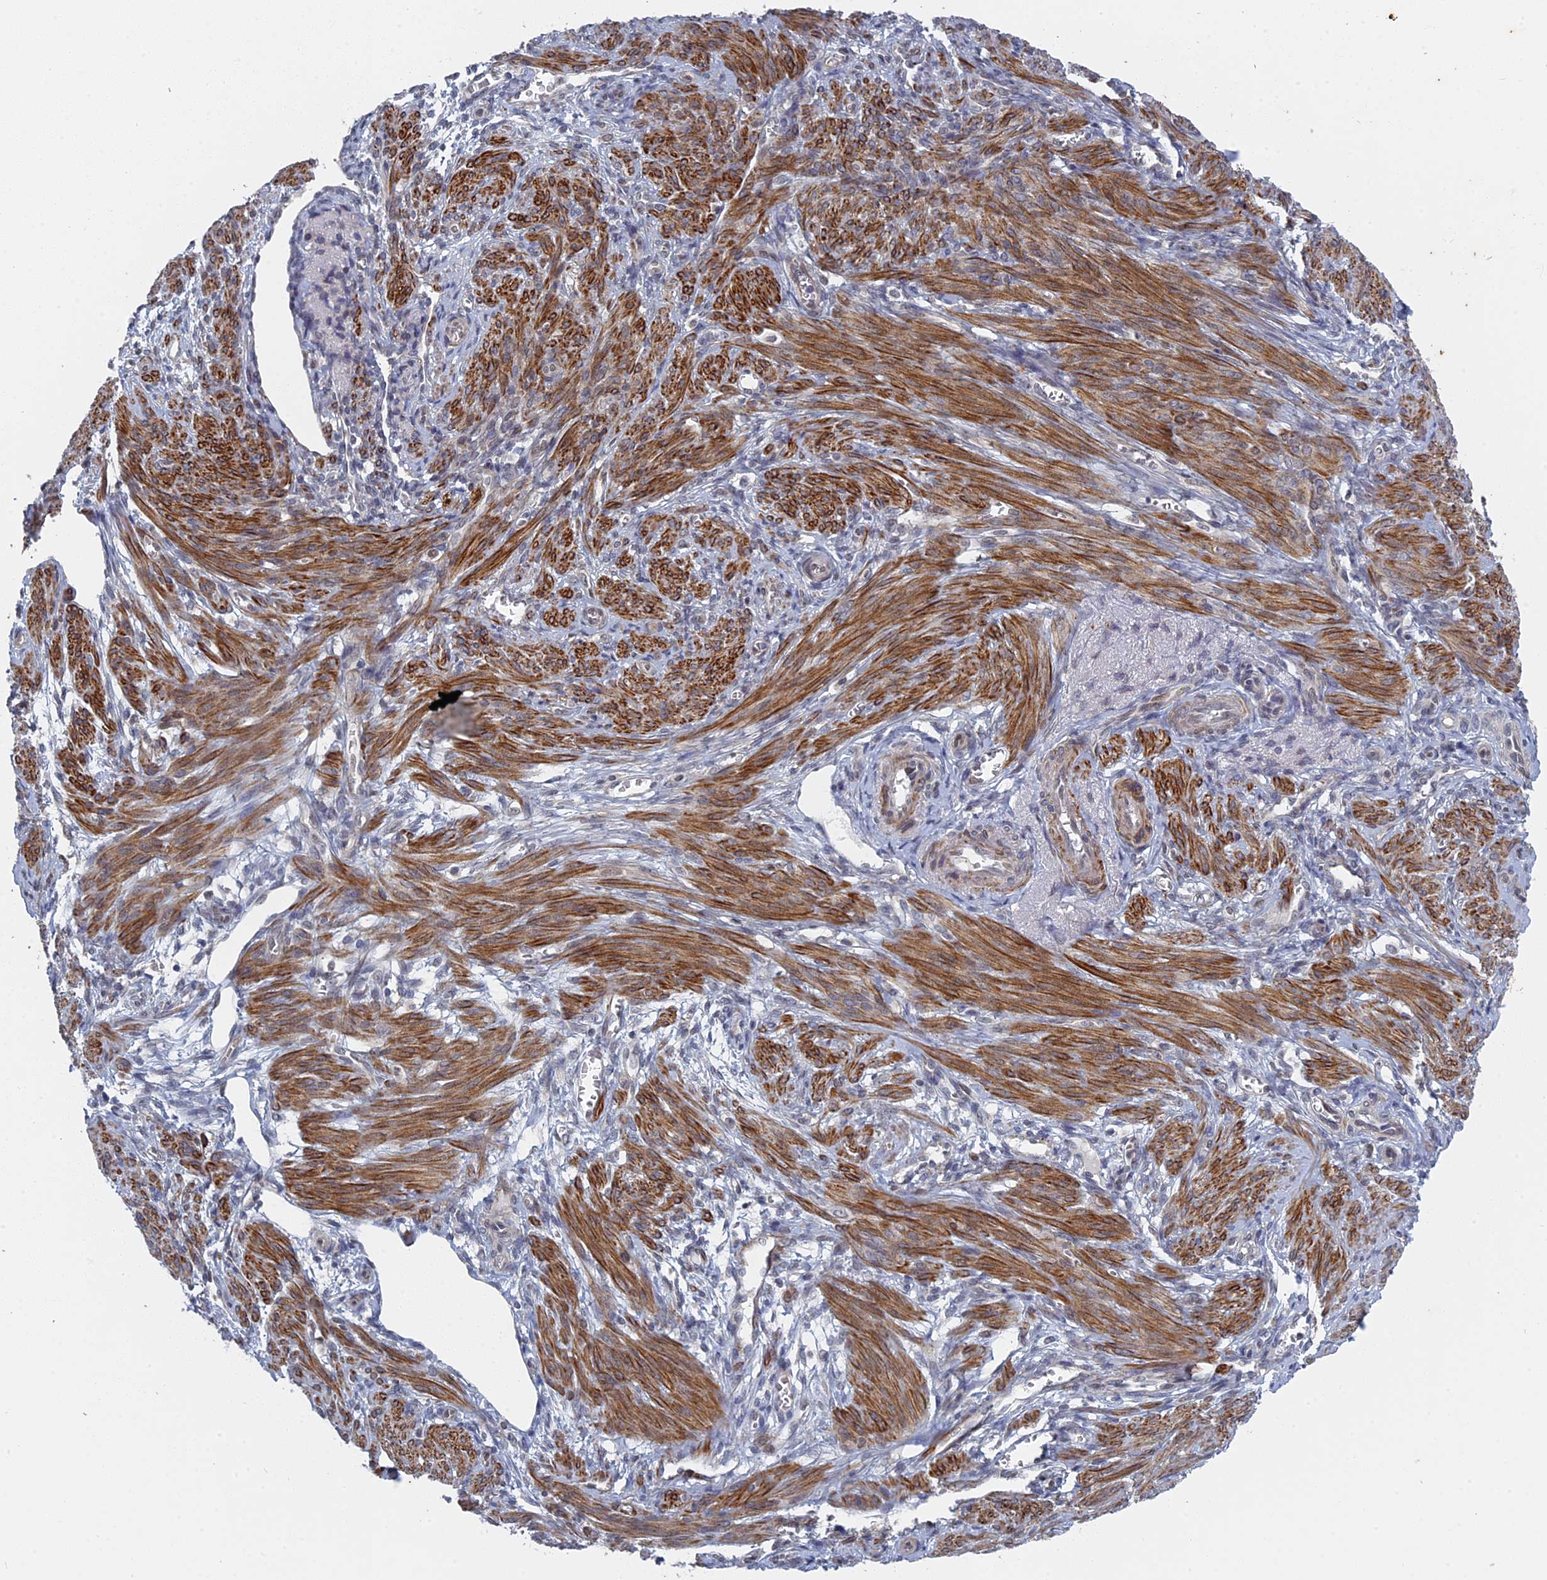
{"staining": {"intensity": "strong", "quantity": "25%-75%", "location": "cytoplasmic/membranous"}, "tissue": "smooth muscle", "cell_type": "Smooth muscle cells", "image_type": "normal", "snomed": [{"axis": "morphology", "description": "Normal tissue, NOS"}, {"axis": "topography", "description": "Smooth muscle"}], "caption": "Immunohistochemistry staining of normal smooth muscle, which displays high levels of strong cytoplasmic/membranous positivity in approximately 25%-75% of smooth muscle cells indicating strong cytoplasmic/membranous protein staining. The staining was performed using DAB (brown) for protein detection and nuclei were counterstained in hematoxylin (blue).", "gene": "MTRF1", "patient": {"sex": "female", "age": 39}}